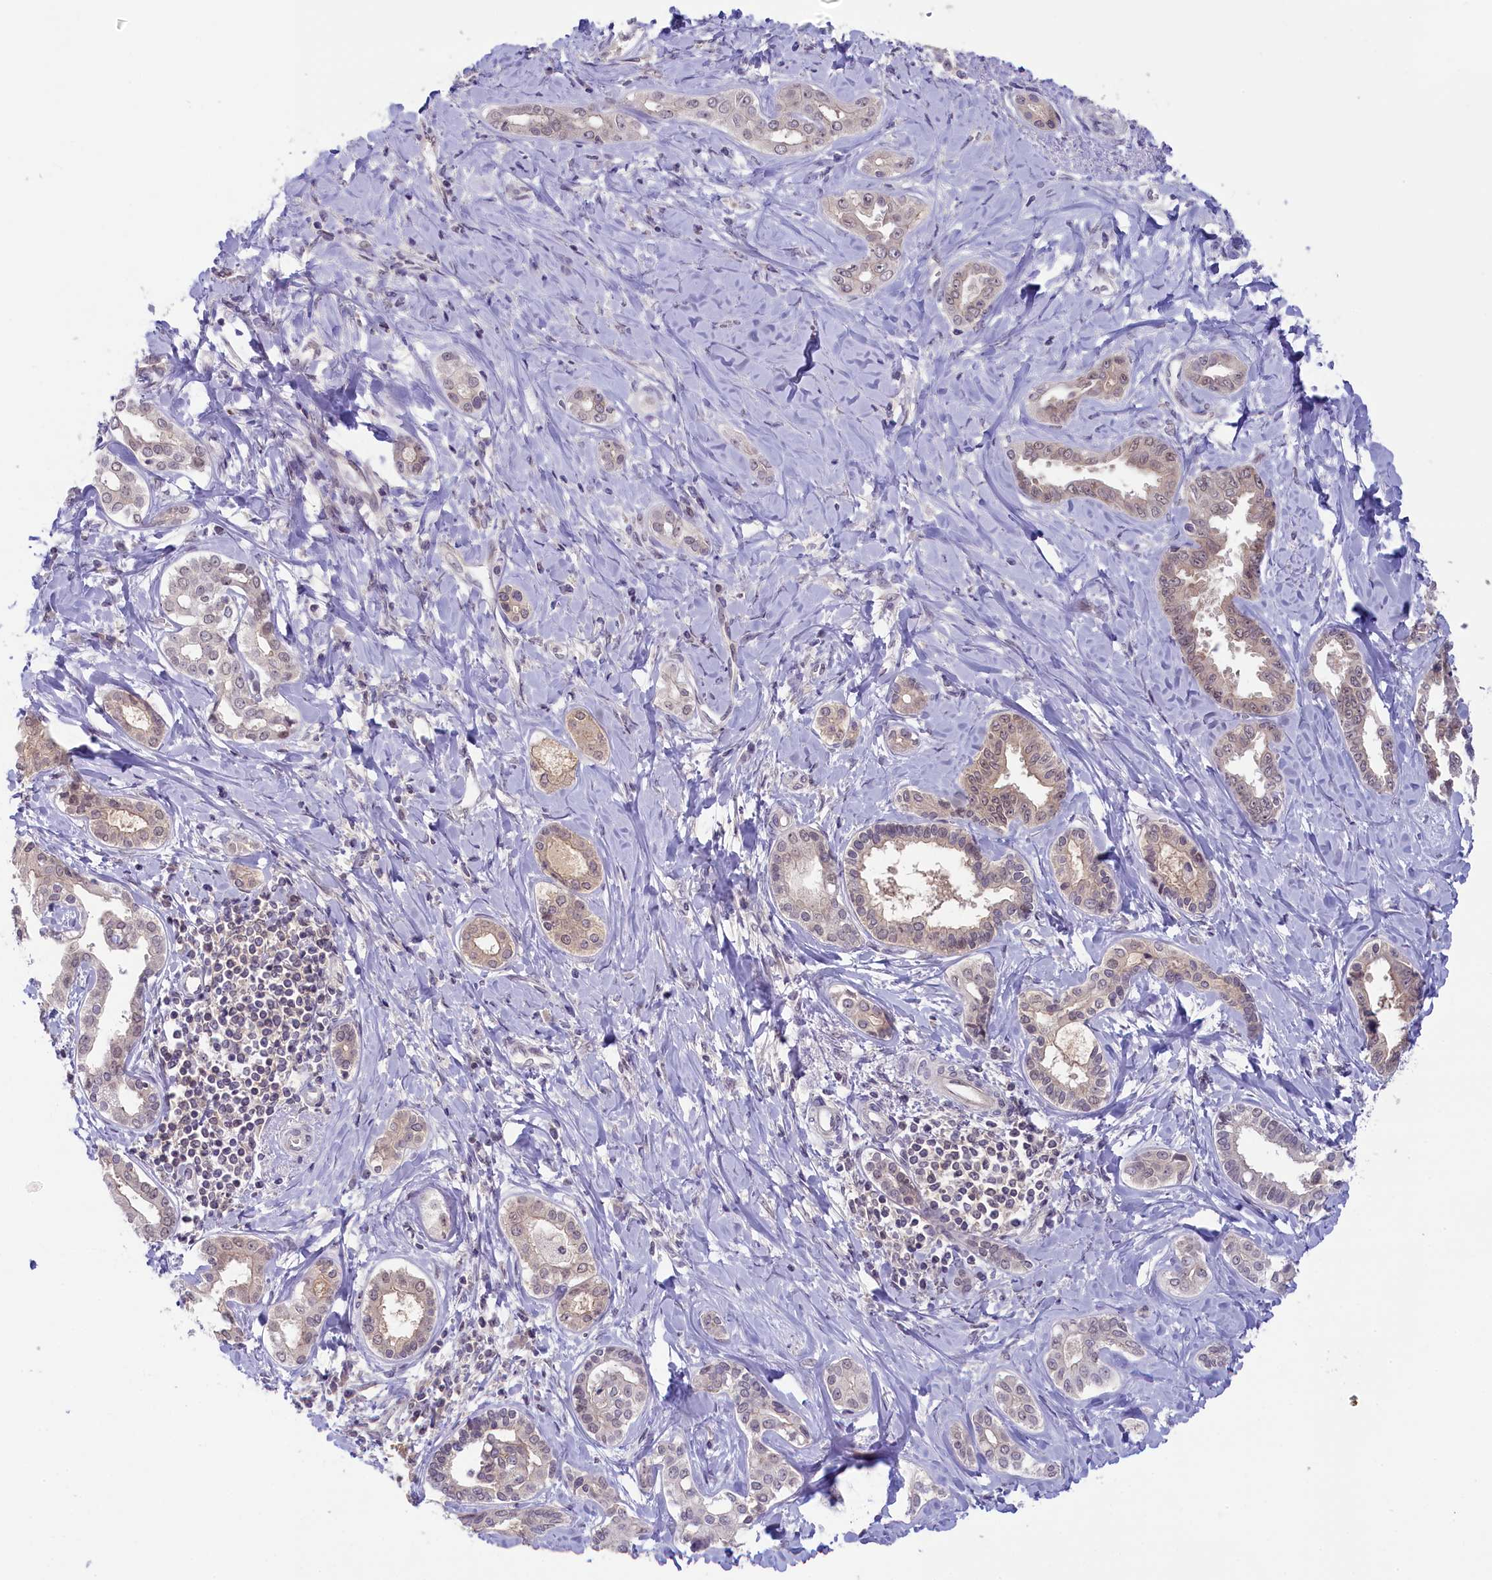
{"staining": {"intensity": "weak", "quantity": "25%-75%", "location": "cytoplasmic/membranous,nuclear"}, "tissue": "liver cancer", "cell_type": "Tumor cells", "image_type": "cancer", "snomed": [{"axis": "morphology", "description": "Cholangiocarcinoma"}, {"axis": "topography", "description": "Liver"}], "caption": "There is low levels of weak cytoplasmic/membranous and nuclear positivity in tumor cells of liver cancer, as demonstrated by immunohistochemical staining (brown color).", "gene": "CRAMP1", "patient": {"sex": "female", "age": 77}}